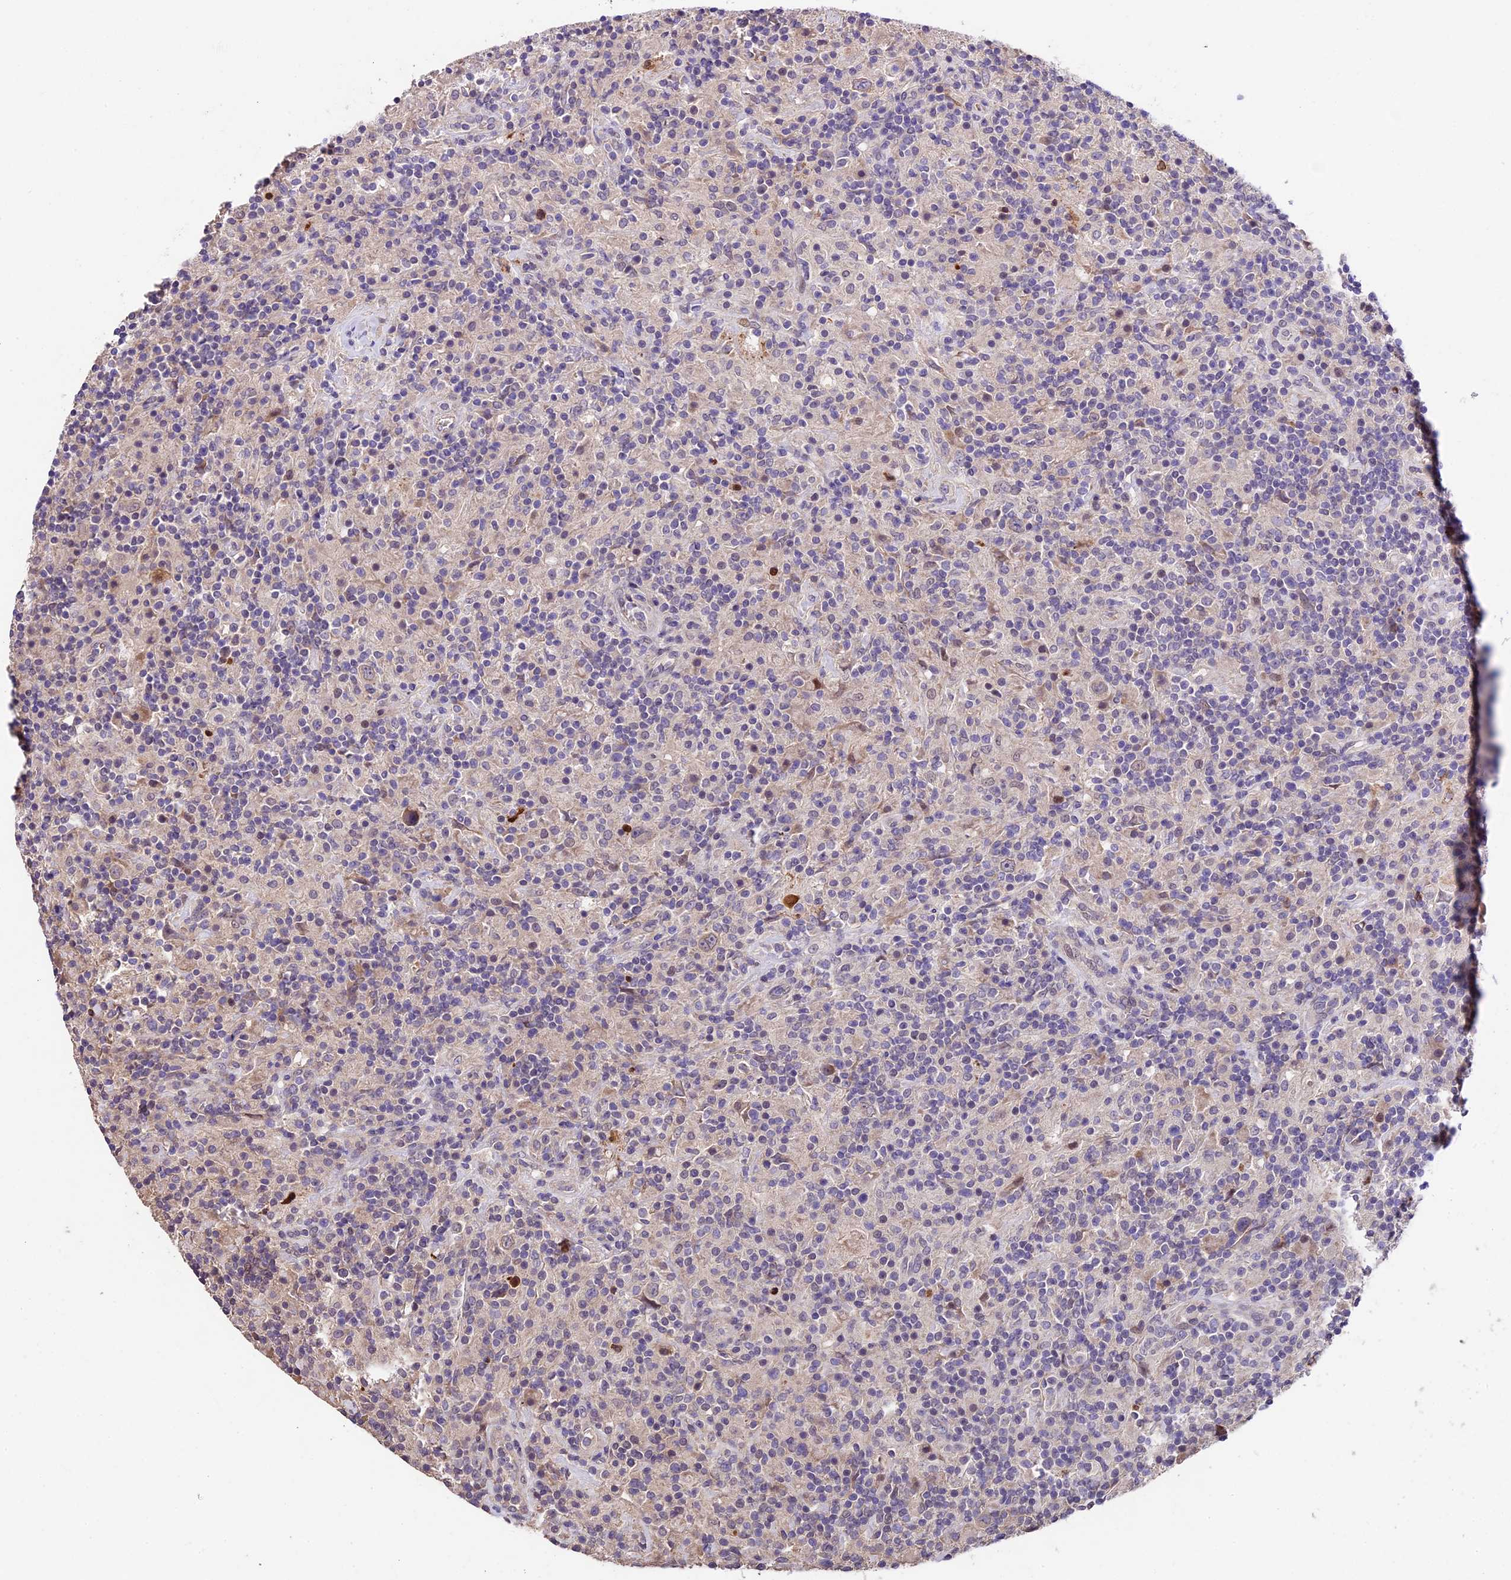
{"staining": {"intensity": "negative", "quantity": "none", "location": "none"}, "tissue": "lymphoma", "cell_type": "Tumor cells", "image_type": "cancer", "snomed": [{"axis": "morphology", "description": "Hodgkin's disease, NOS"}, {"axis": "topography", "description": "Lymph node"}], "caption": "Lymphoma was stained to show a protein in brown. There is no significant expression in tumor cells.", "gene": "SBNO2", "patient": {"sex": "male", "age": 70}}